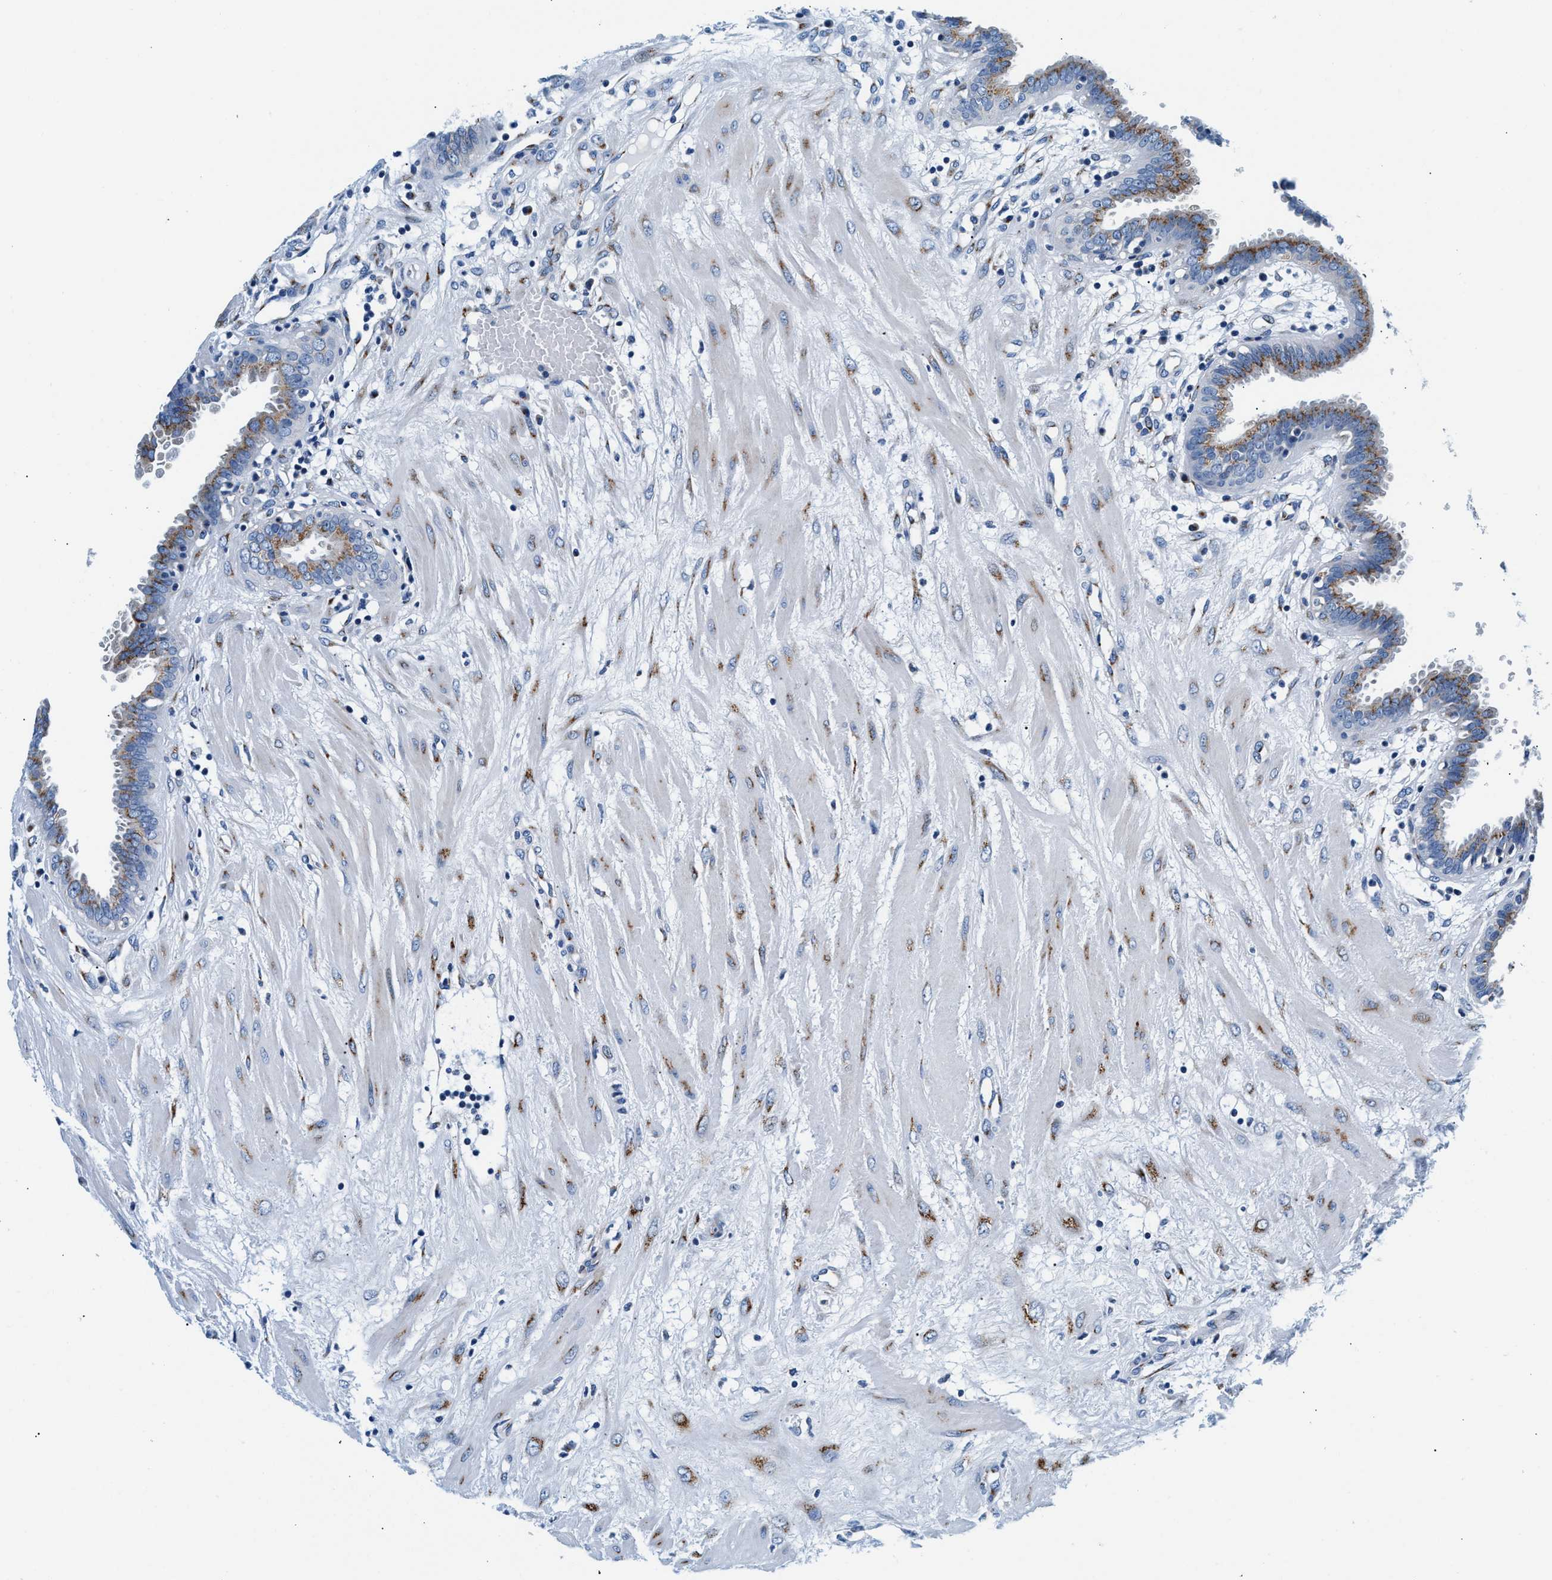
{"staining": {"intensity": "moderate", "quantity": "<25%", "location": "cytoplasmic/membranous"}, "tissue": "fallopian tube", "cell_type": "Glandular cells", "image_type": "normal", "snomed": [{"axis": "morphology", "description": "Normal tissue, NOS"}, {"axis": "topography", "description": "Fallopian tube"}, {"axis": "topography", "description": "Placenta"}], "caption": "Protein expression analysis of normal fallopian tube demonstrates moderate cytoplasmic/membranous expression in about <25% of glandular cells.", "gene": "VPS53", "patient": {"sex": "female", "age": 32}}